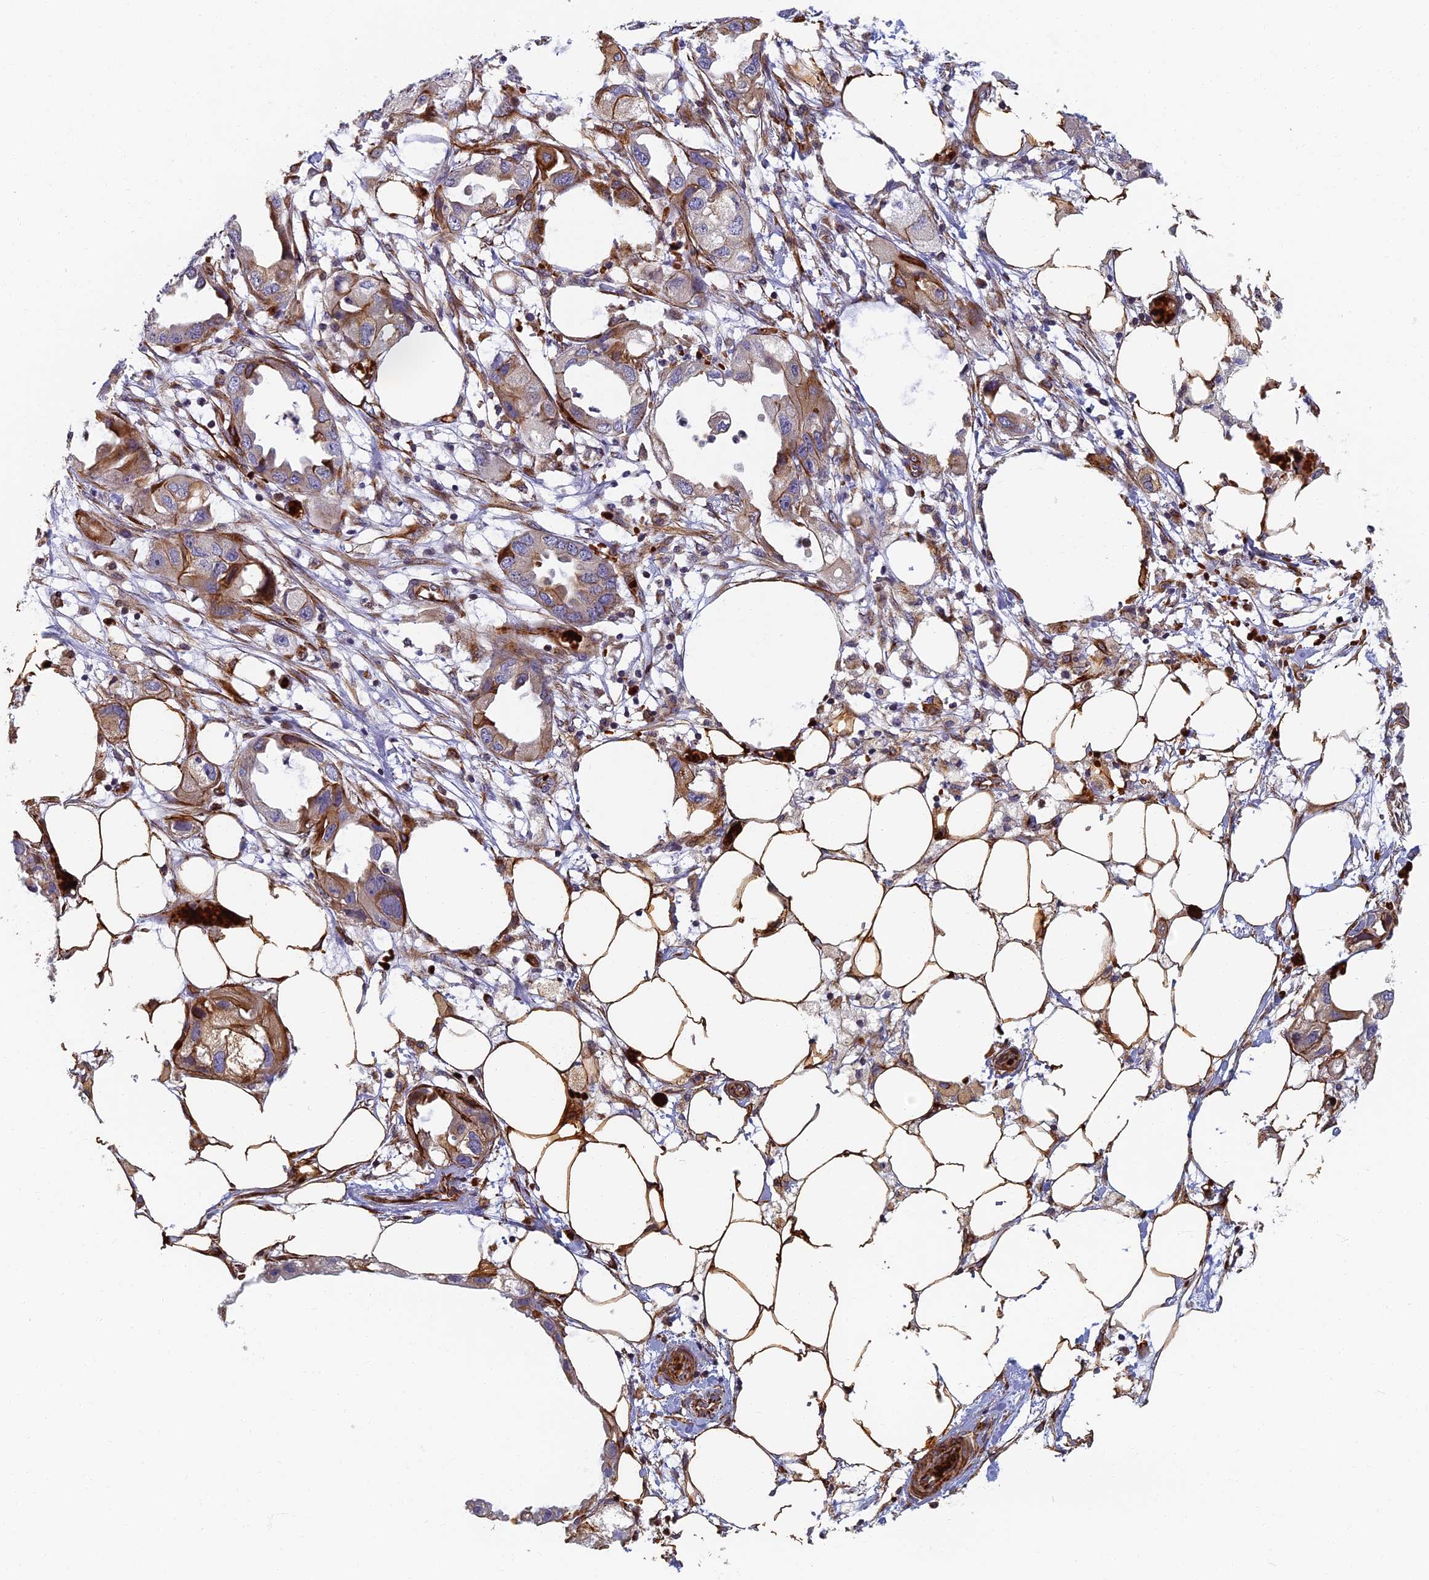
{"staining": {"intensity": "moderate", "quantity": "25%-75%", "location": "cytoplasmic/membranous"}, "tissue": "endometrial cancer", "cell_type": "Tumor cells", "image_type": "cancer", "snomed": [{"axis": "morphology", "description": "Adenocarcinoma, NOS"}, {"axis": "morphology", "description": "Adenocarcinoma, metastatic, NOS"}, {"axis": "topography", "description": "Adipose tissue"}, {"axis": "topography", "description": "Endometrium"}], "caption": "This is an image of immunohistochemistry (IHC) staining of endometrial adenocarcinoma, which shows moderate expression in the cytoplasmic/membranous of tumor cells.", "gene": "ABCB10", "patient": {"sex": "female", "age": 67}}